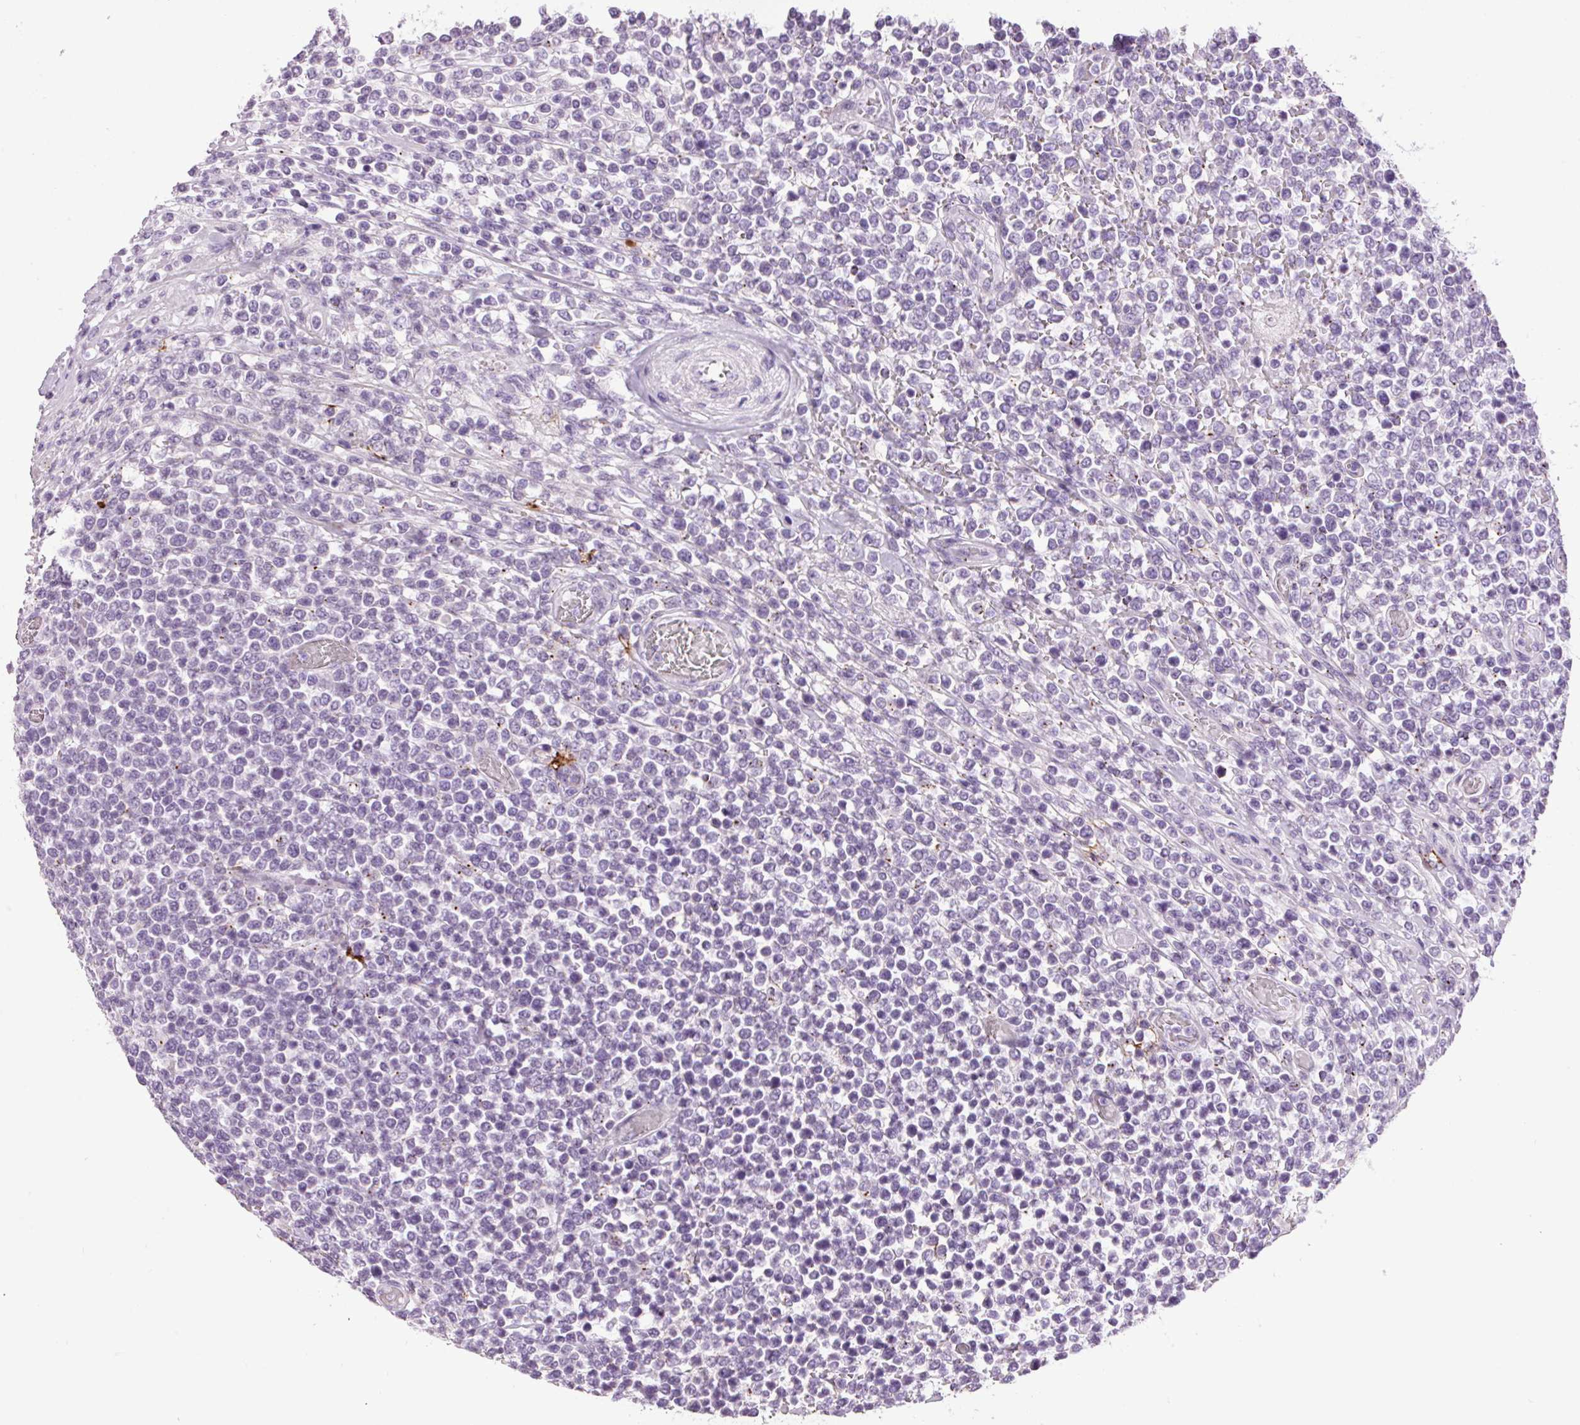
{"staining": {"intensity": "negative", "quantity": "none", "location": "none"}, "tissue": "lymphoma", "cell_type": "Tumor cells", "image_type": "cancer", "snomed": [{"axis": "morphology", "description": "Malignant lymphoma, non-Hodgkin's type, High grade"}, {"axis": "topography", "description": "Soft tissue"}], "caption": "An immunohistochemistry (IHC) image of high-grade malignant lymphoma, non-Hodgkin's type is shown. There is no staining in tumor cells of high-grade malignant lymphoma, non-Hodgkin's type.", "gene": "TMEM88B", "patient": {"sex": "female", "age": 56}}